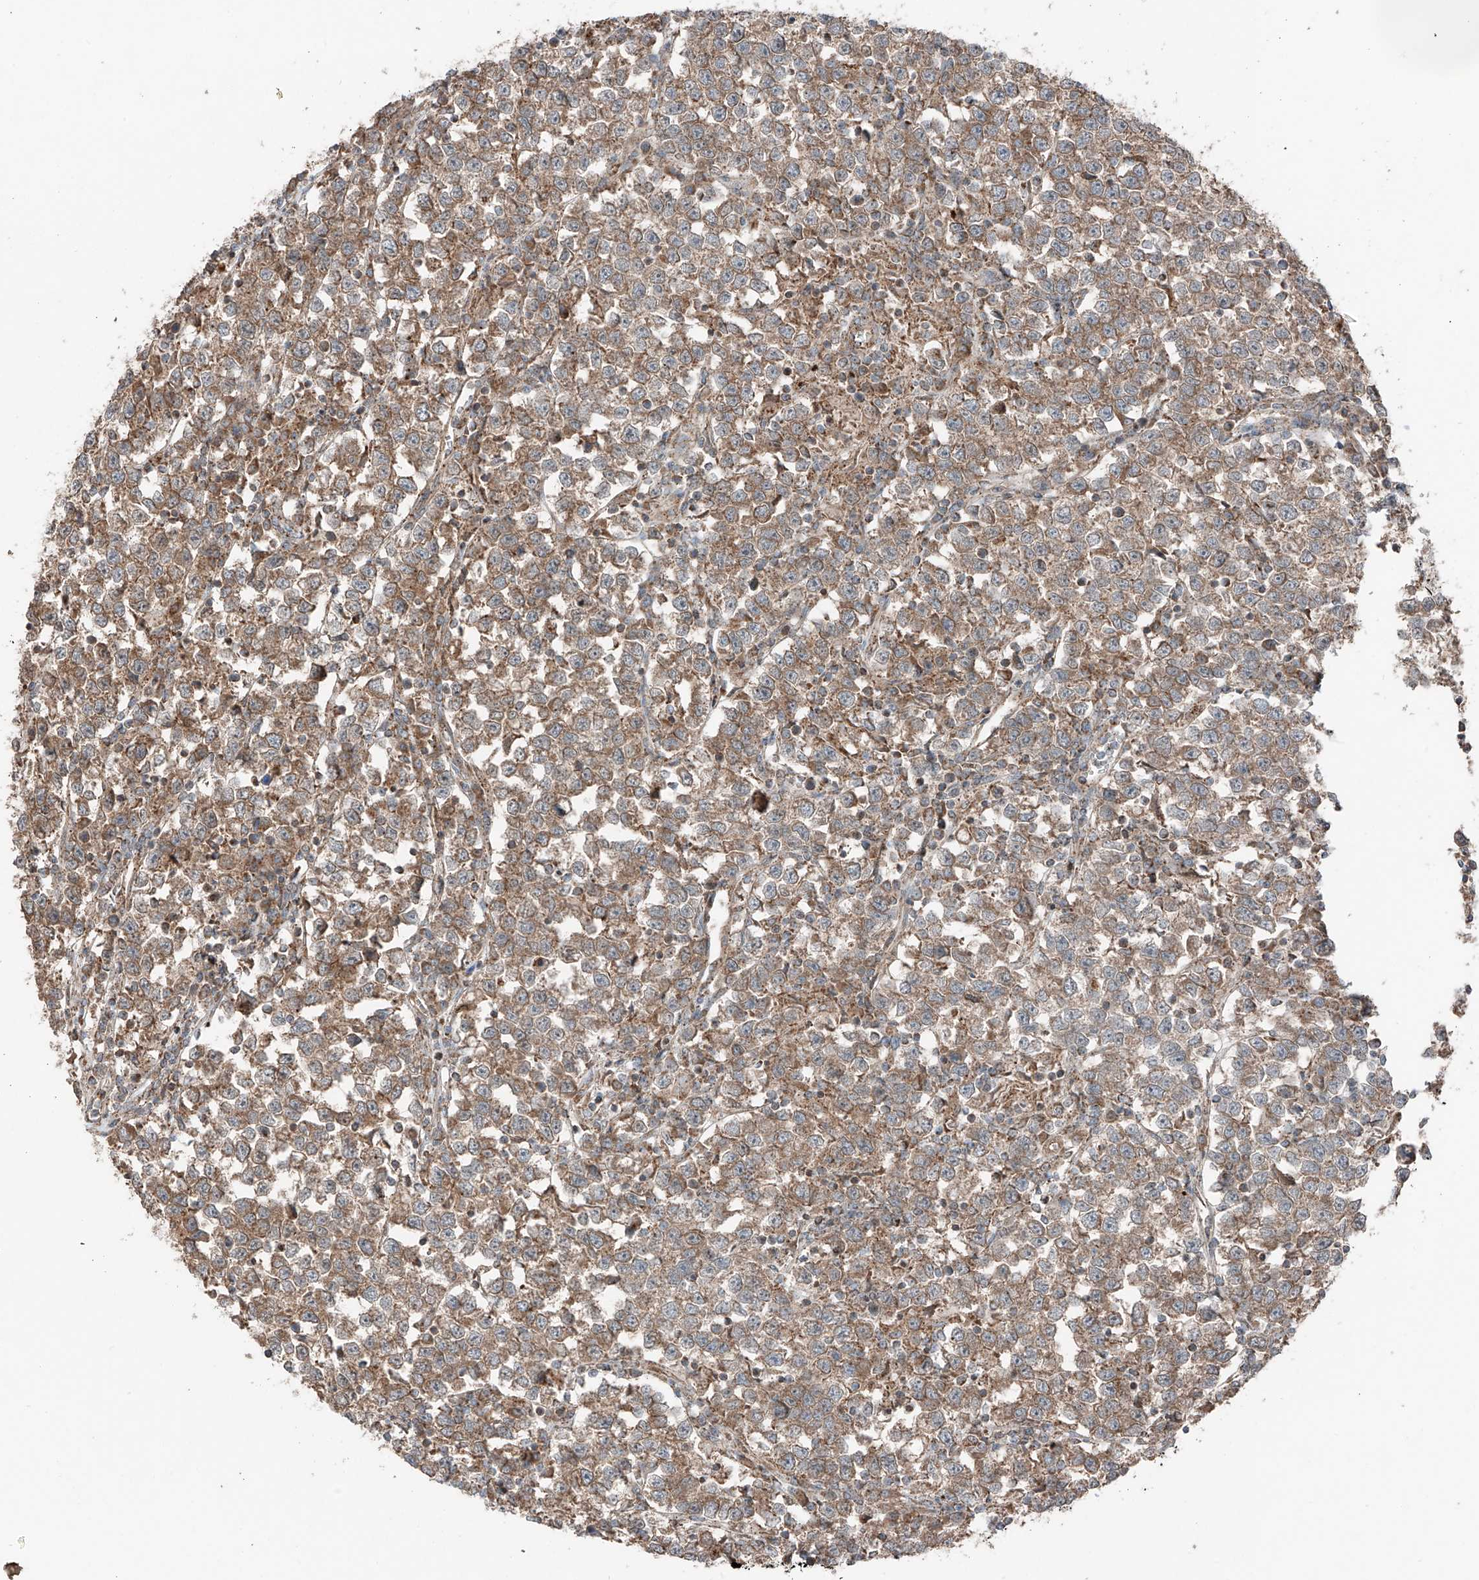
{"staining": {"intensity": "moderate", "quantity": ">75%", "location": "cytoplasmic/membranous"}, "tissue": "testis cancer", "cell_type": "Tumor cells", "image_type": "cancer", "snomed": [{"axis": "morphology", "description": "Normal tissue, NOS"}, {"axis": "morphology", "description": "Seminoma, NOS"}, {"axis": "topography", "description": "Testis"}], "caption": "Testis cancer tissue shows moderate cytoplasmic/membranous staining in approximately >75% of tumor cells", "gene": "CEP162", "patient": {"sex": "male", "age": 43}}